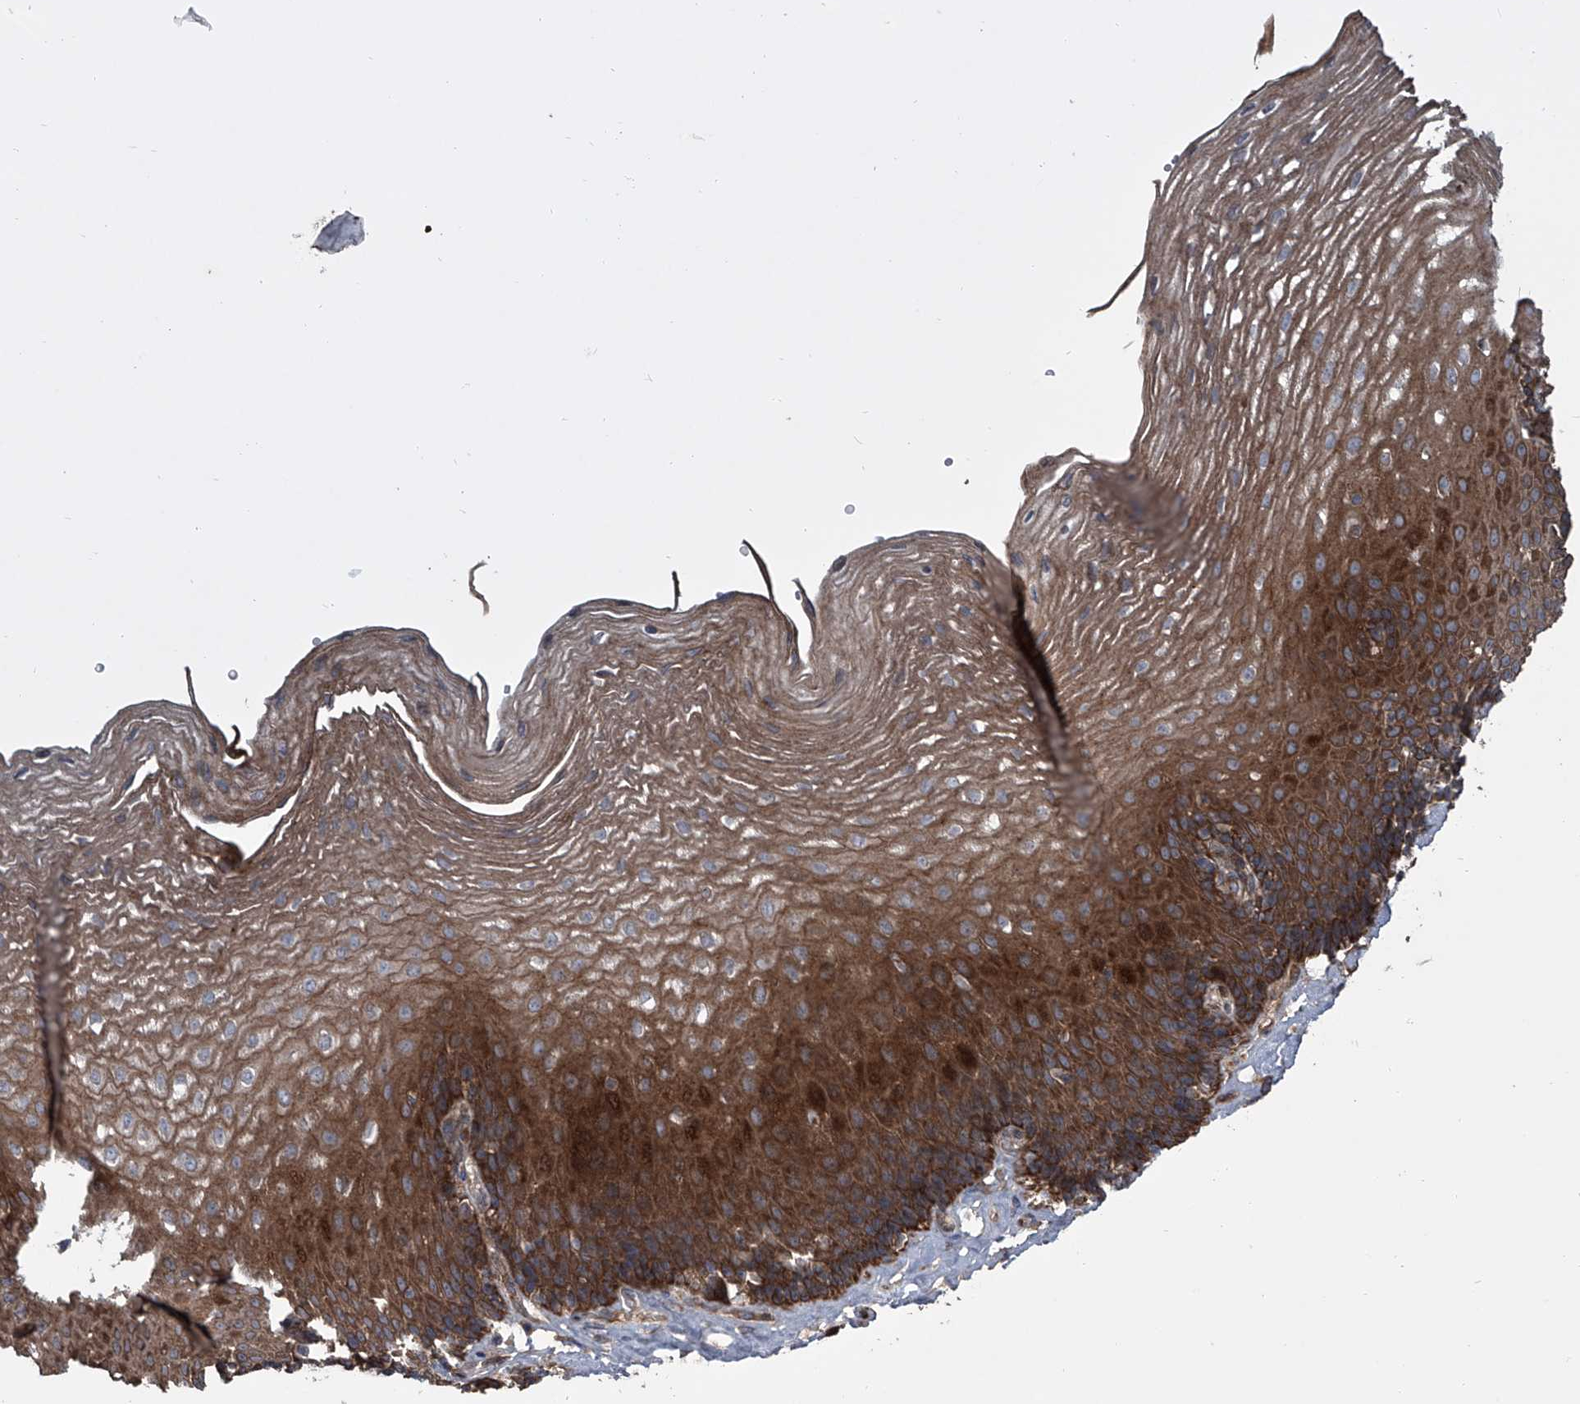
{"staining": {"intensity": "moderate", "quantity": ">75%", "location": "cytoplasmic/membranous,nuclear"}, "tissue": "esophagus", "cell_type": "Squamous epithelial cells", "image_type": "normal", "snomed": [{"axis": "morphology", "description": "Normal tissue, NOS"}, {"axis": "topography", "description": "Esophagus"}], "caption": "Protein staining demonstrates moderate cytoplasmic/membranous,nuclear staining in approximately >75% of squamous epithelial cells in normal esophagus.", "gene": "EVA1C", "patient": {"sex": "female", "age": 66}}